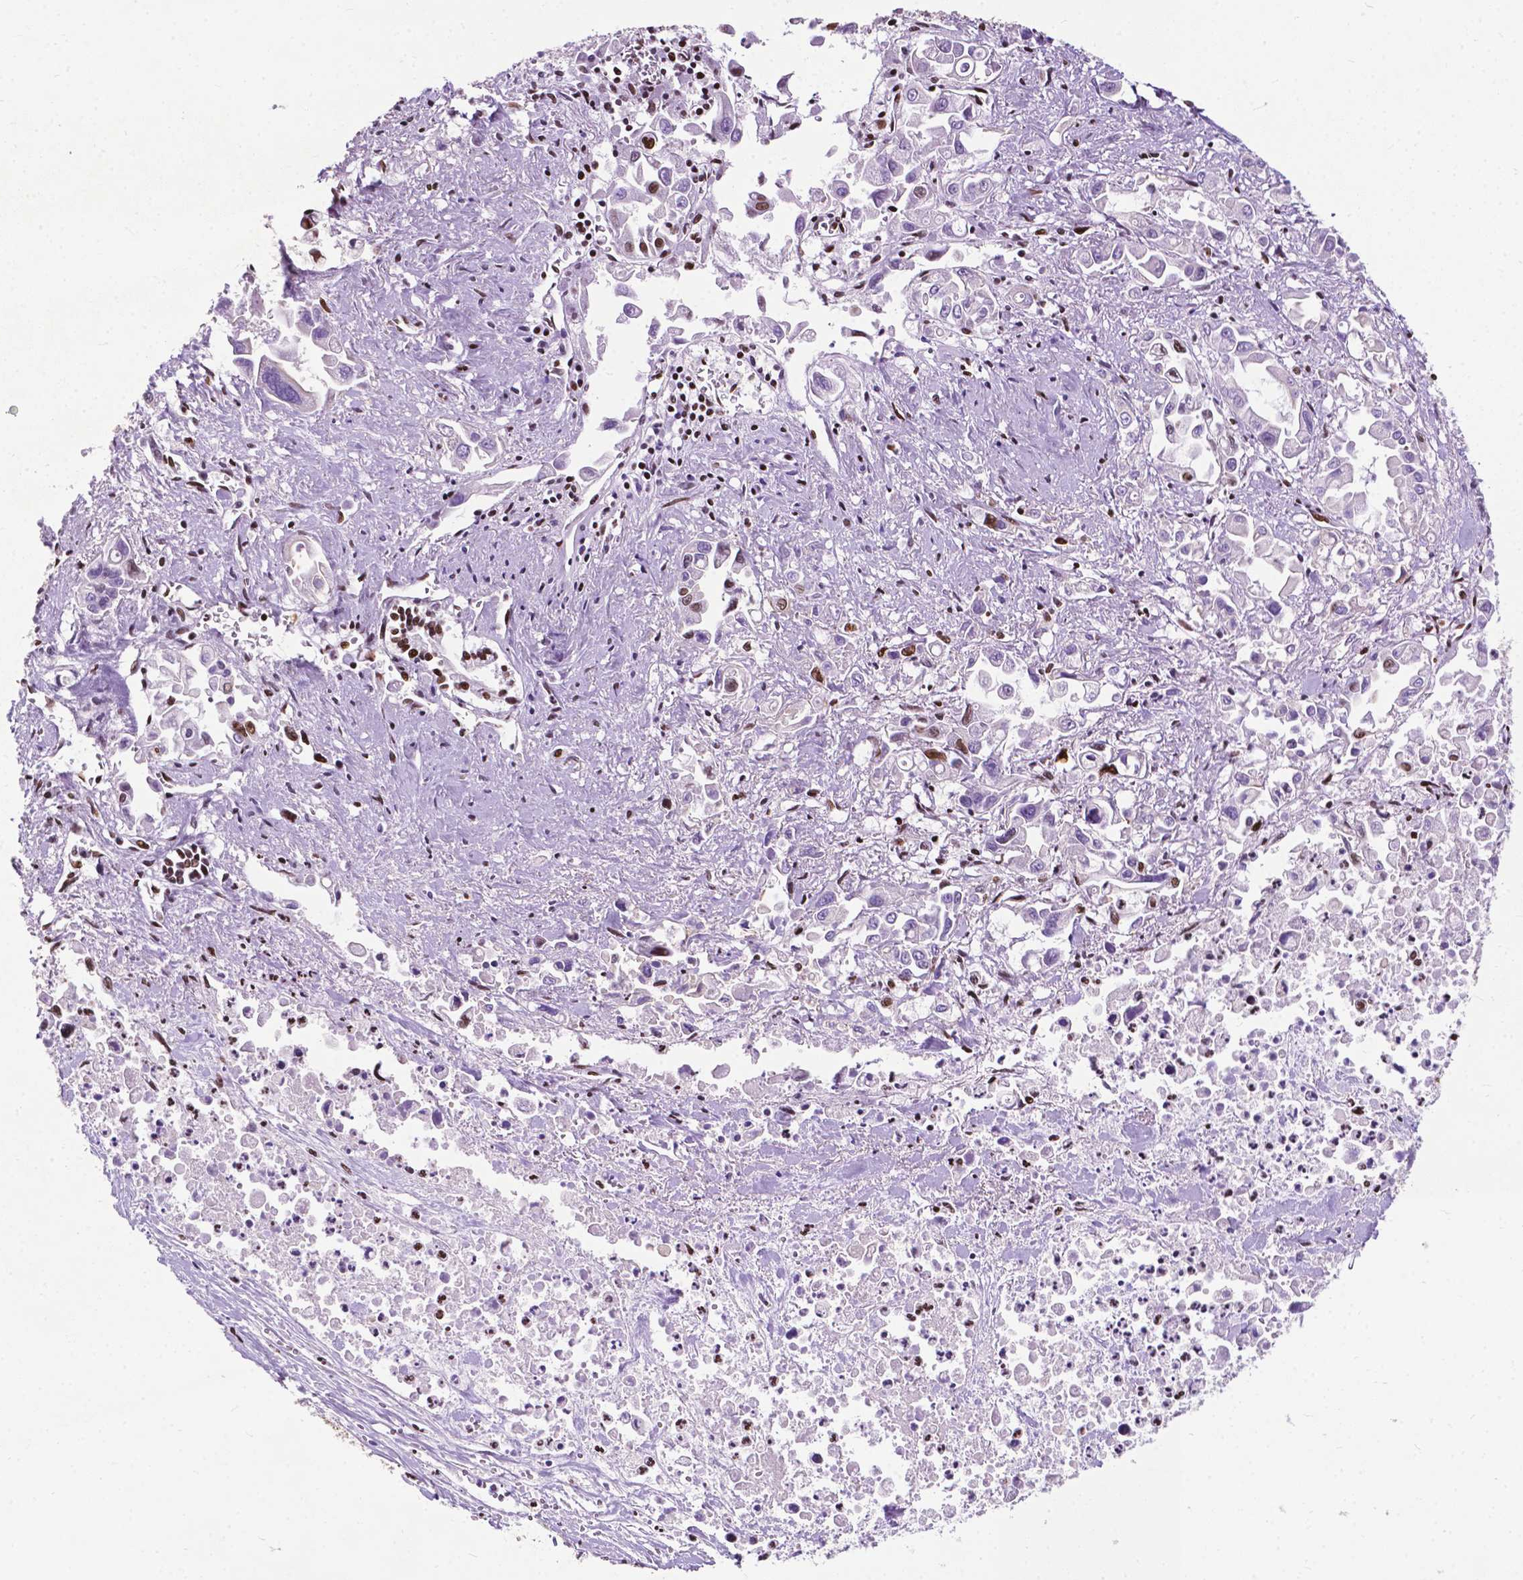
{"staining": {"intensity": "strong", "quantity": "<25%", "location": "nuclear"}, "tissue": "pancreatic cancer", "cell_type": "Tumor cells", "image_type": "cancer", "snomed": [{"axis": "morphology", "description": "Adenocarcinoma, NOS"}, {"axis": "topography", "description": "Pancreas"}], "caption": "Pancreatic cancer (adenocarcinoma) tissue exhibits strong nuclear staining in approximately <25% of tumor cells Using DAB (3,3'-diaminobenzidine) (brown) and hematoxylin (blue) stains, captured at high magnification using brightfield microscopy.", "gene": "SMIM5", "patient": {"sex": "female", "age": 83}}